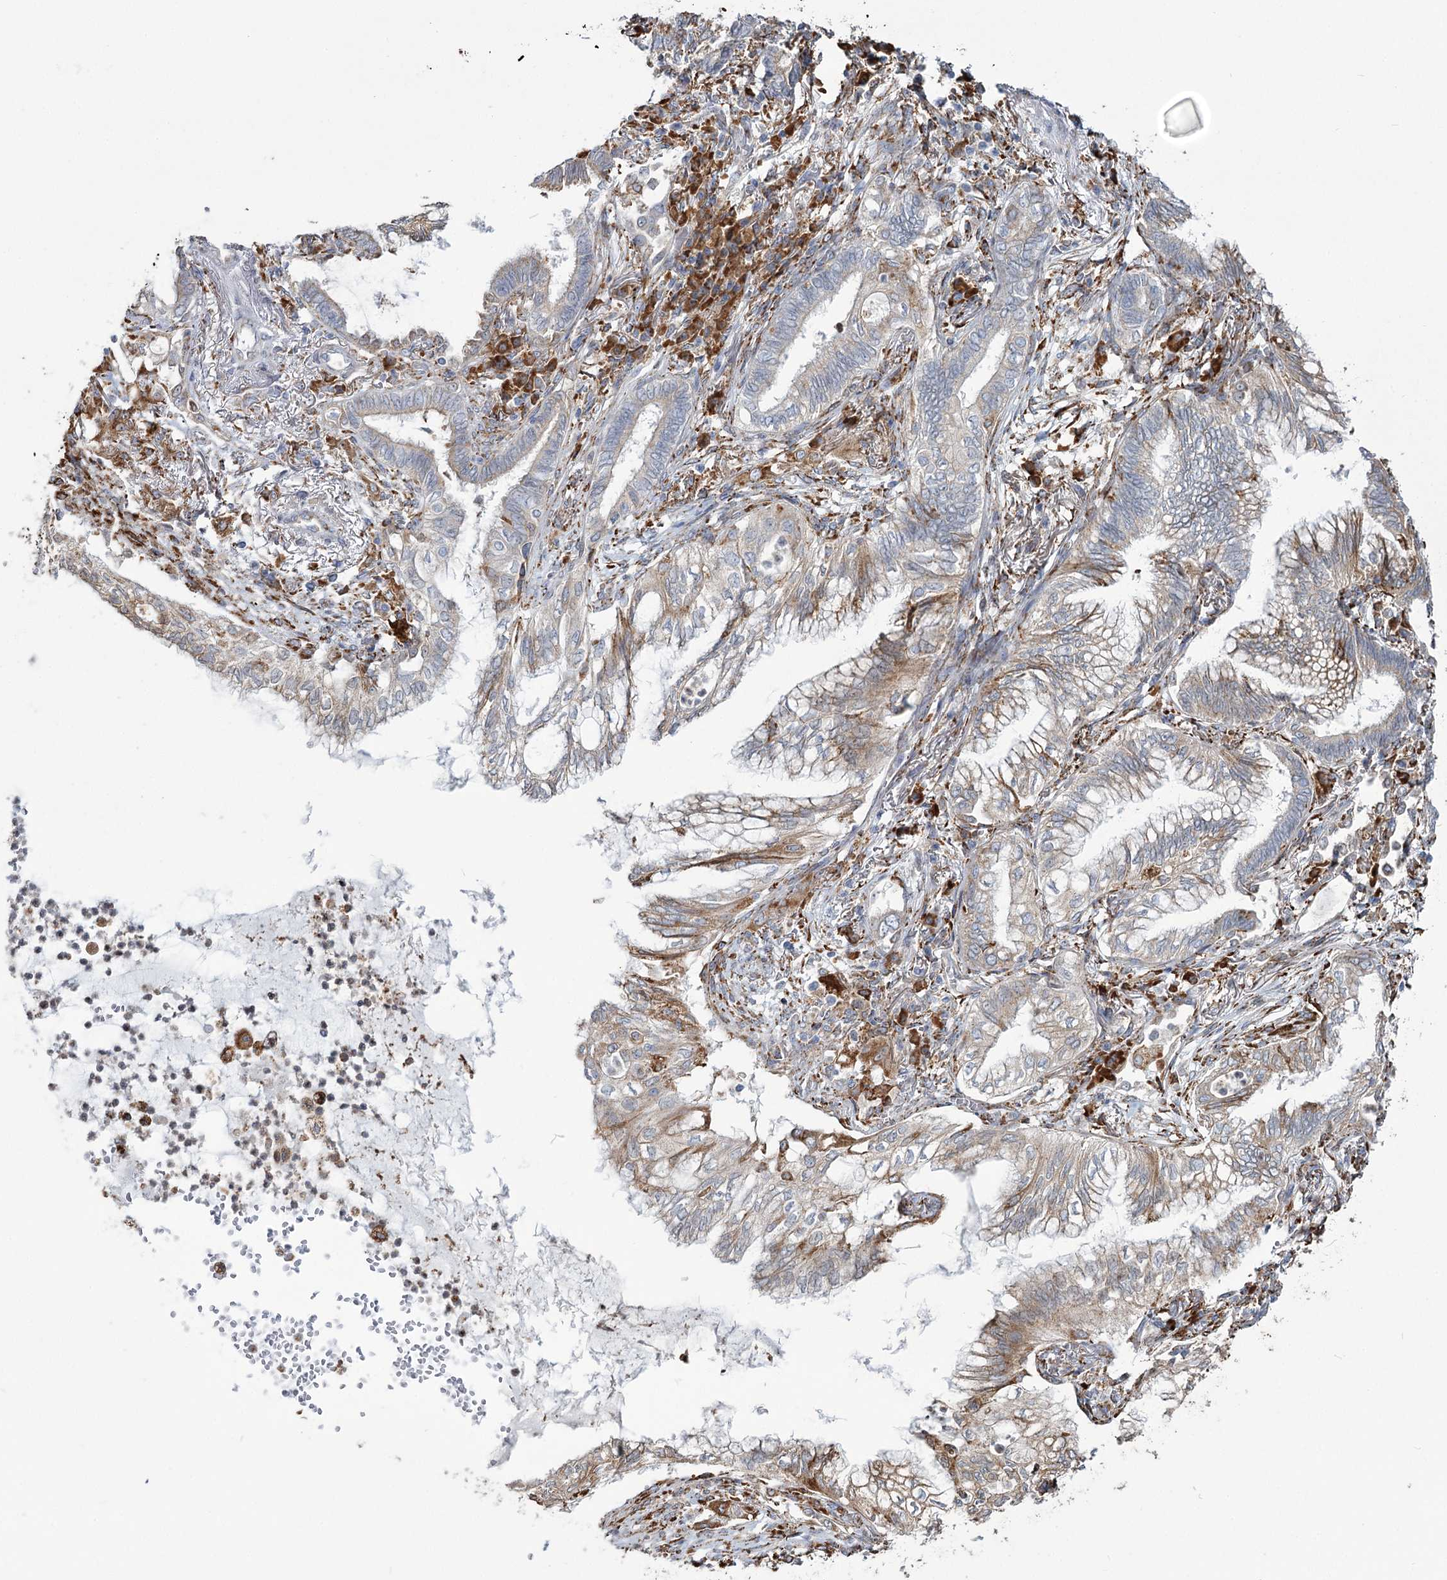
{"staining": {"intensity": "weak", "quantity": "25%-75%", "location": "cytoplasmic/membranous"}, "tissue": "lung cancer", "cell_type": "Tumor cells", "image_type": "cancer", "snomed": [{"axis": "morphology", "description": "Adenocarcinoma, NOS"}, {"axis": "topography", "description": "Lung"}], "caption": "Lung adenocarcinoma stained with a protein marker demonstrates weak staining in tumor cells.", "gene": "ZCCHC9", "patient": {"sex": "female", "age": 70}}